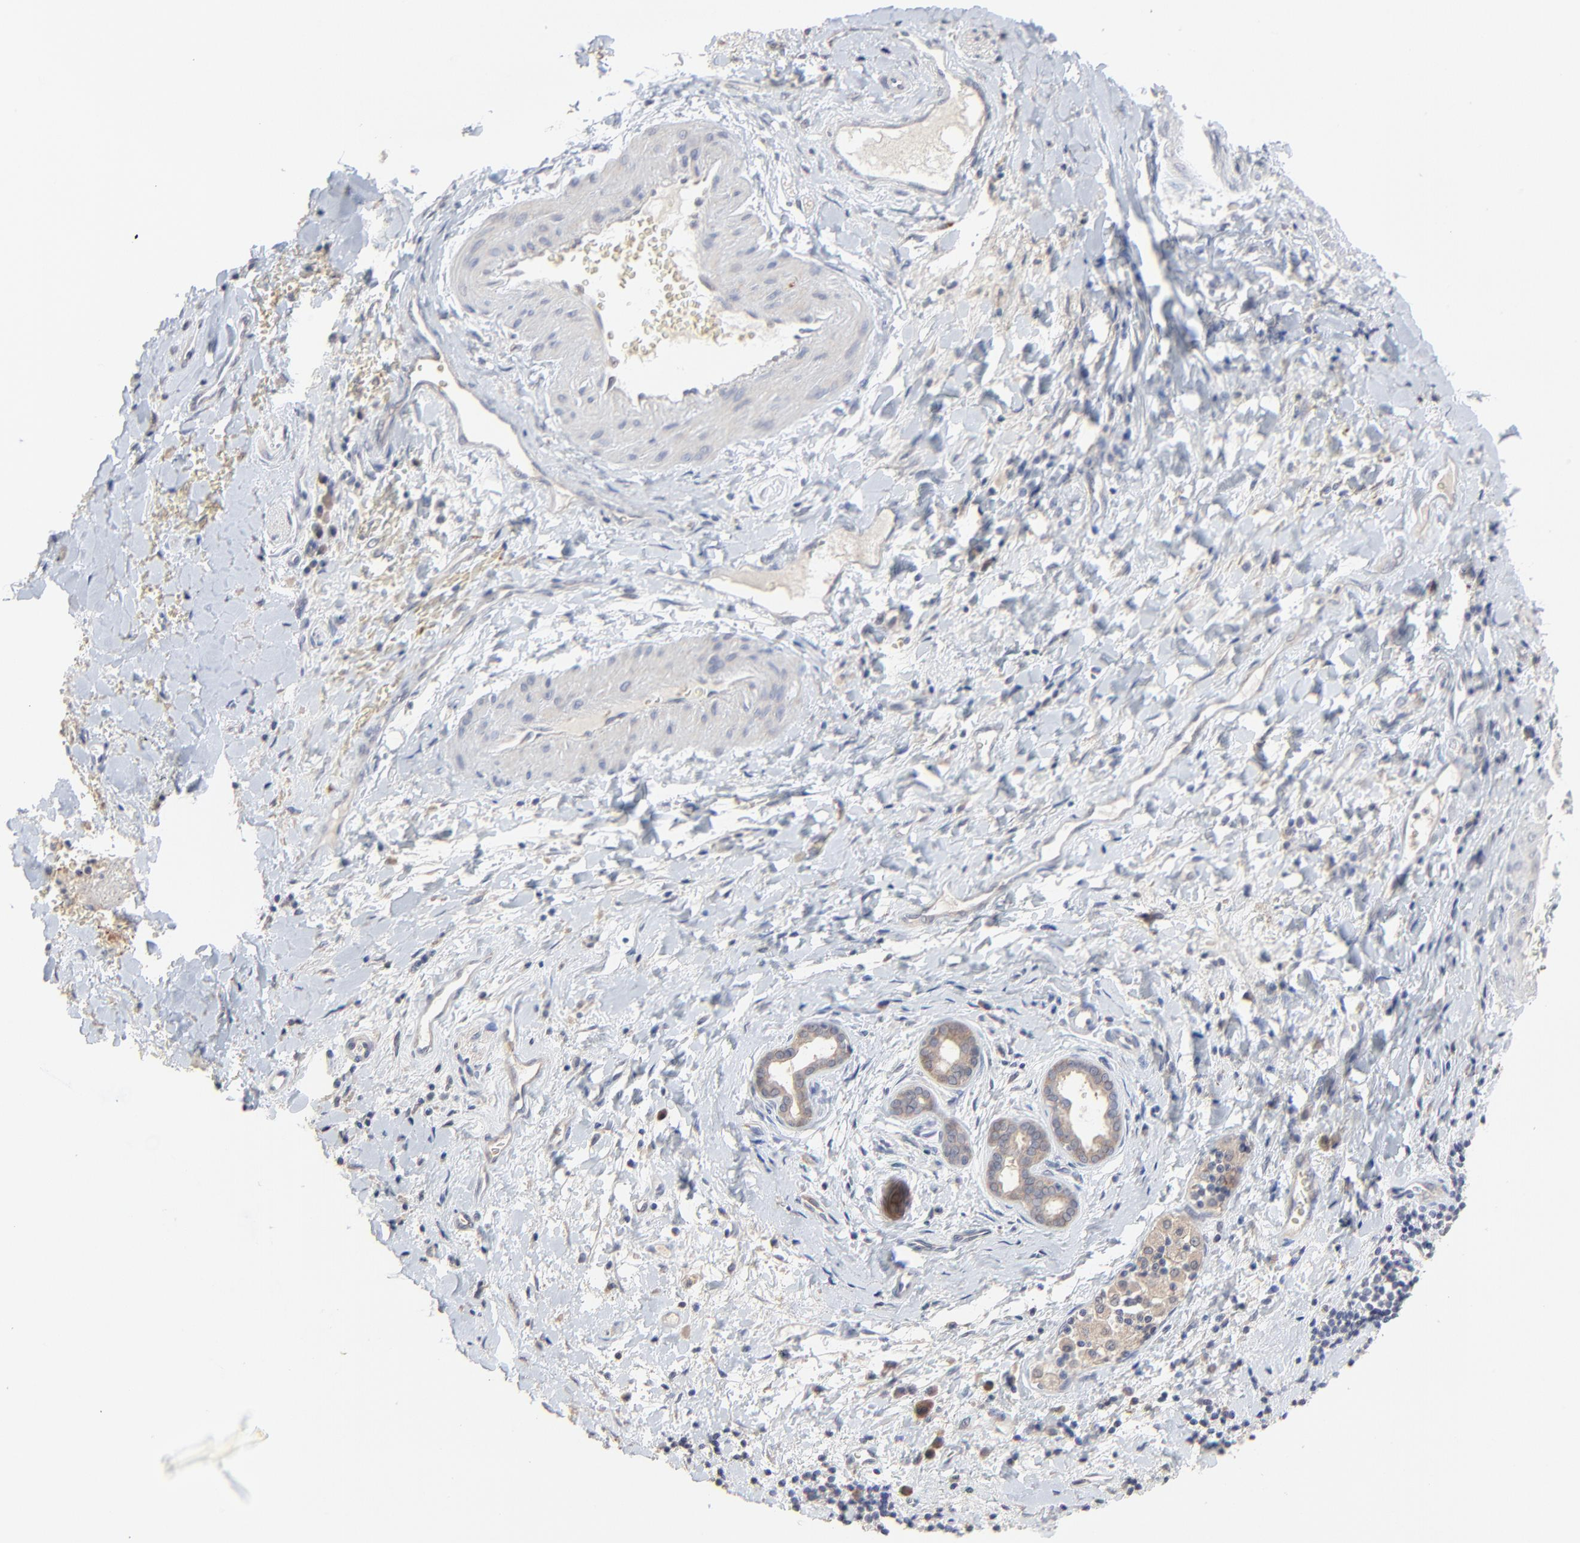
{"staining": {"intensity": "moderate", "quantity": ">75%", "location": "cytoplasmic/membranous"}, "tissue": "liver cancer", "cell_type": "Tumor cells", "image_type": "cancer", "snomed": [{"axis": "morphology", "description": "Cholangiocarcinoma"}, {"axis": "topography", "description": "Liver"}], "caption": "A medium amount of moderate cytoplasmic/membranous expression is identified in approximately >75% of tumor cells in liver cancer tissue.", "gene": "FANCB", "patient": {"sex": "male", "age": 57}}